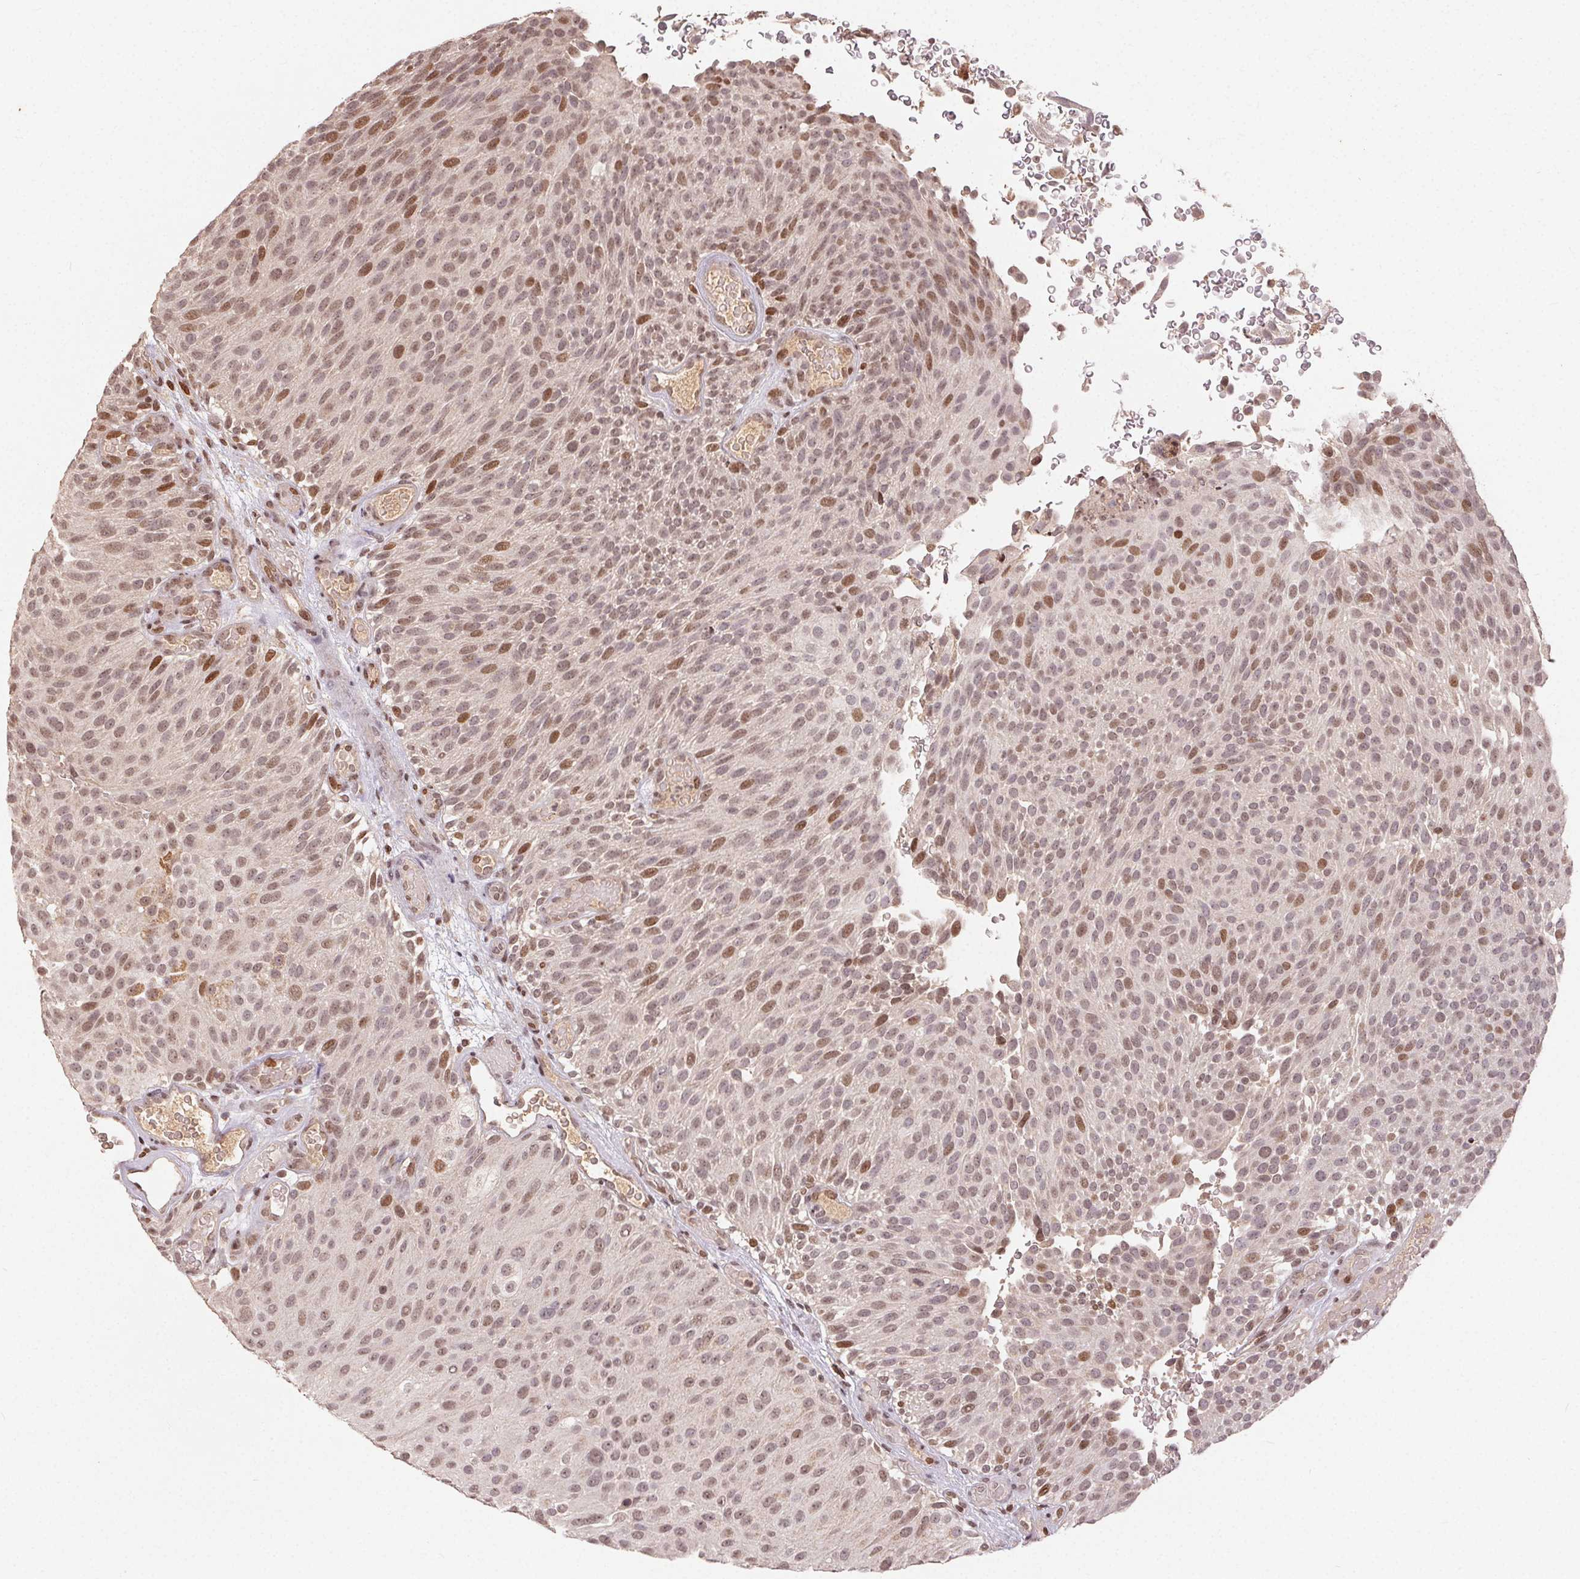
{"staining": {"intensity": "moderate", "quantity": "25%-75%", "location": "nuclear"}, "tissue": "urothelial cancer", "cell_type": "Tumor cells", "image_type": "cancer", "snomed": [{"axis": "morphology", "description": "Urothelial carcinoma, Low grade"}, {"axis": "topography", "description": "Urinary bladder"}], "caption": "Immunohistochemistry (IHC) photomicrograph of human urothelial carcinoma (low-grade) stained for a protein (brown), which displays medium levels of moderate nuclear positivity in approximately 25%-75% of tumor cells.", "gene": "MAPKAPK2", "patient": {"sex": "male", "age": 78}}